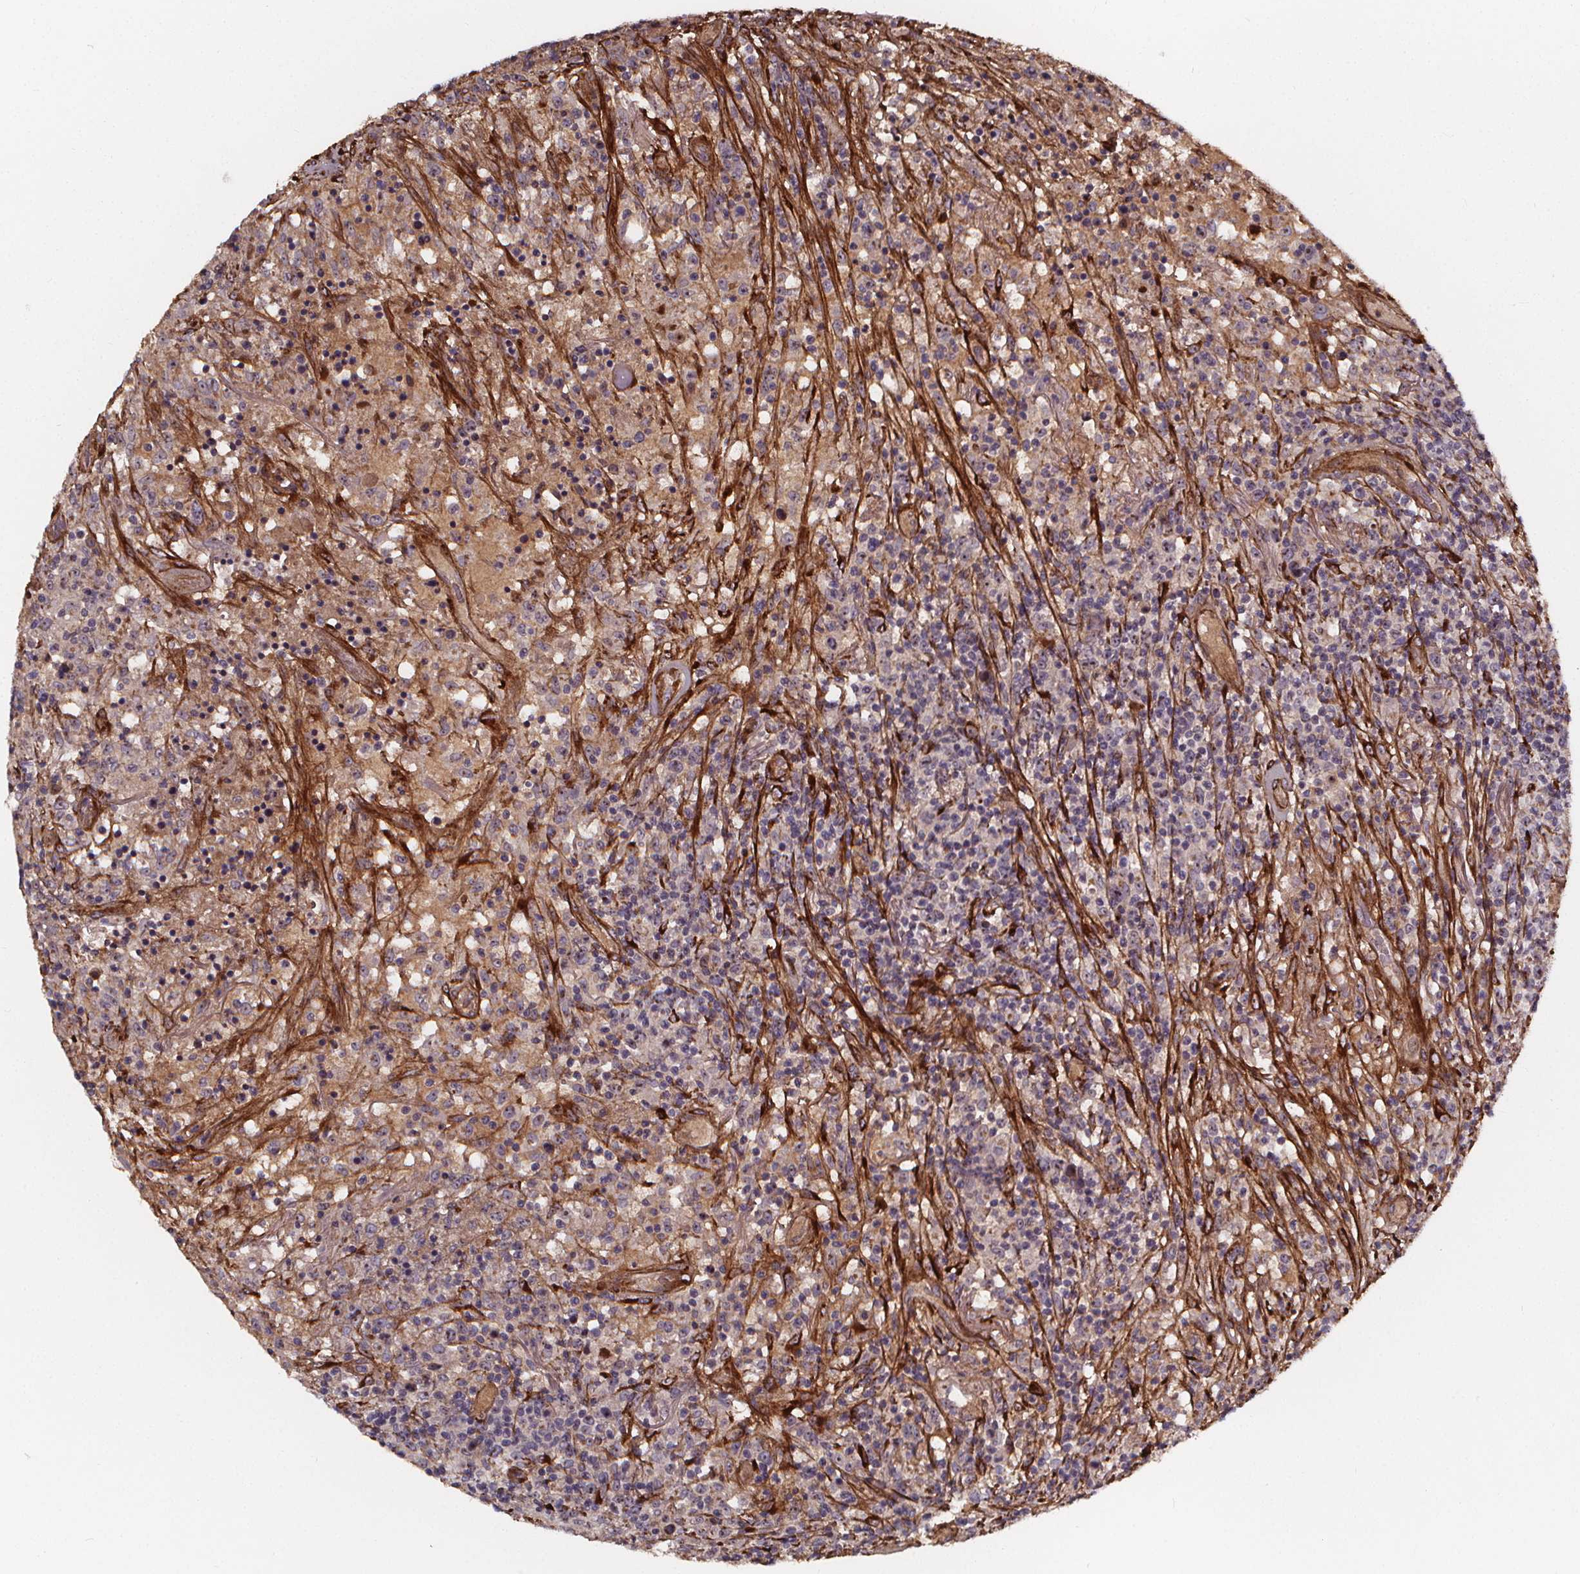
{"staining": {"intensity": "negative", "quantity": "none", "location": "none"}, "tissue": "lymphoma", "cell_type": "Tumor cells", "image_type": "cancer", "snomed": [{"axis": "morphology", "description": "Malignant lymphoma, non-Hodgkin's type, High grade"}, {"axis": "topography", "description": "Lung"}], "caption": "This image is of lymphoma stained with IHC to label a protein in brown with the nuclei are counter-stained blue. There is no expression in tumor cells. The staining is performed using DAB (3,3'-diaminobenzidine) brown chromogen with nuclei counter-stained in using hematoxylin.", "gene": "AEBP1", "patient": {"sex": "male", "age": 79}}